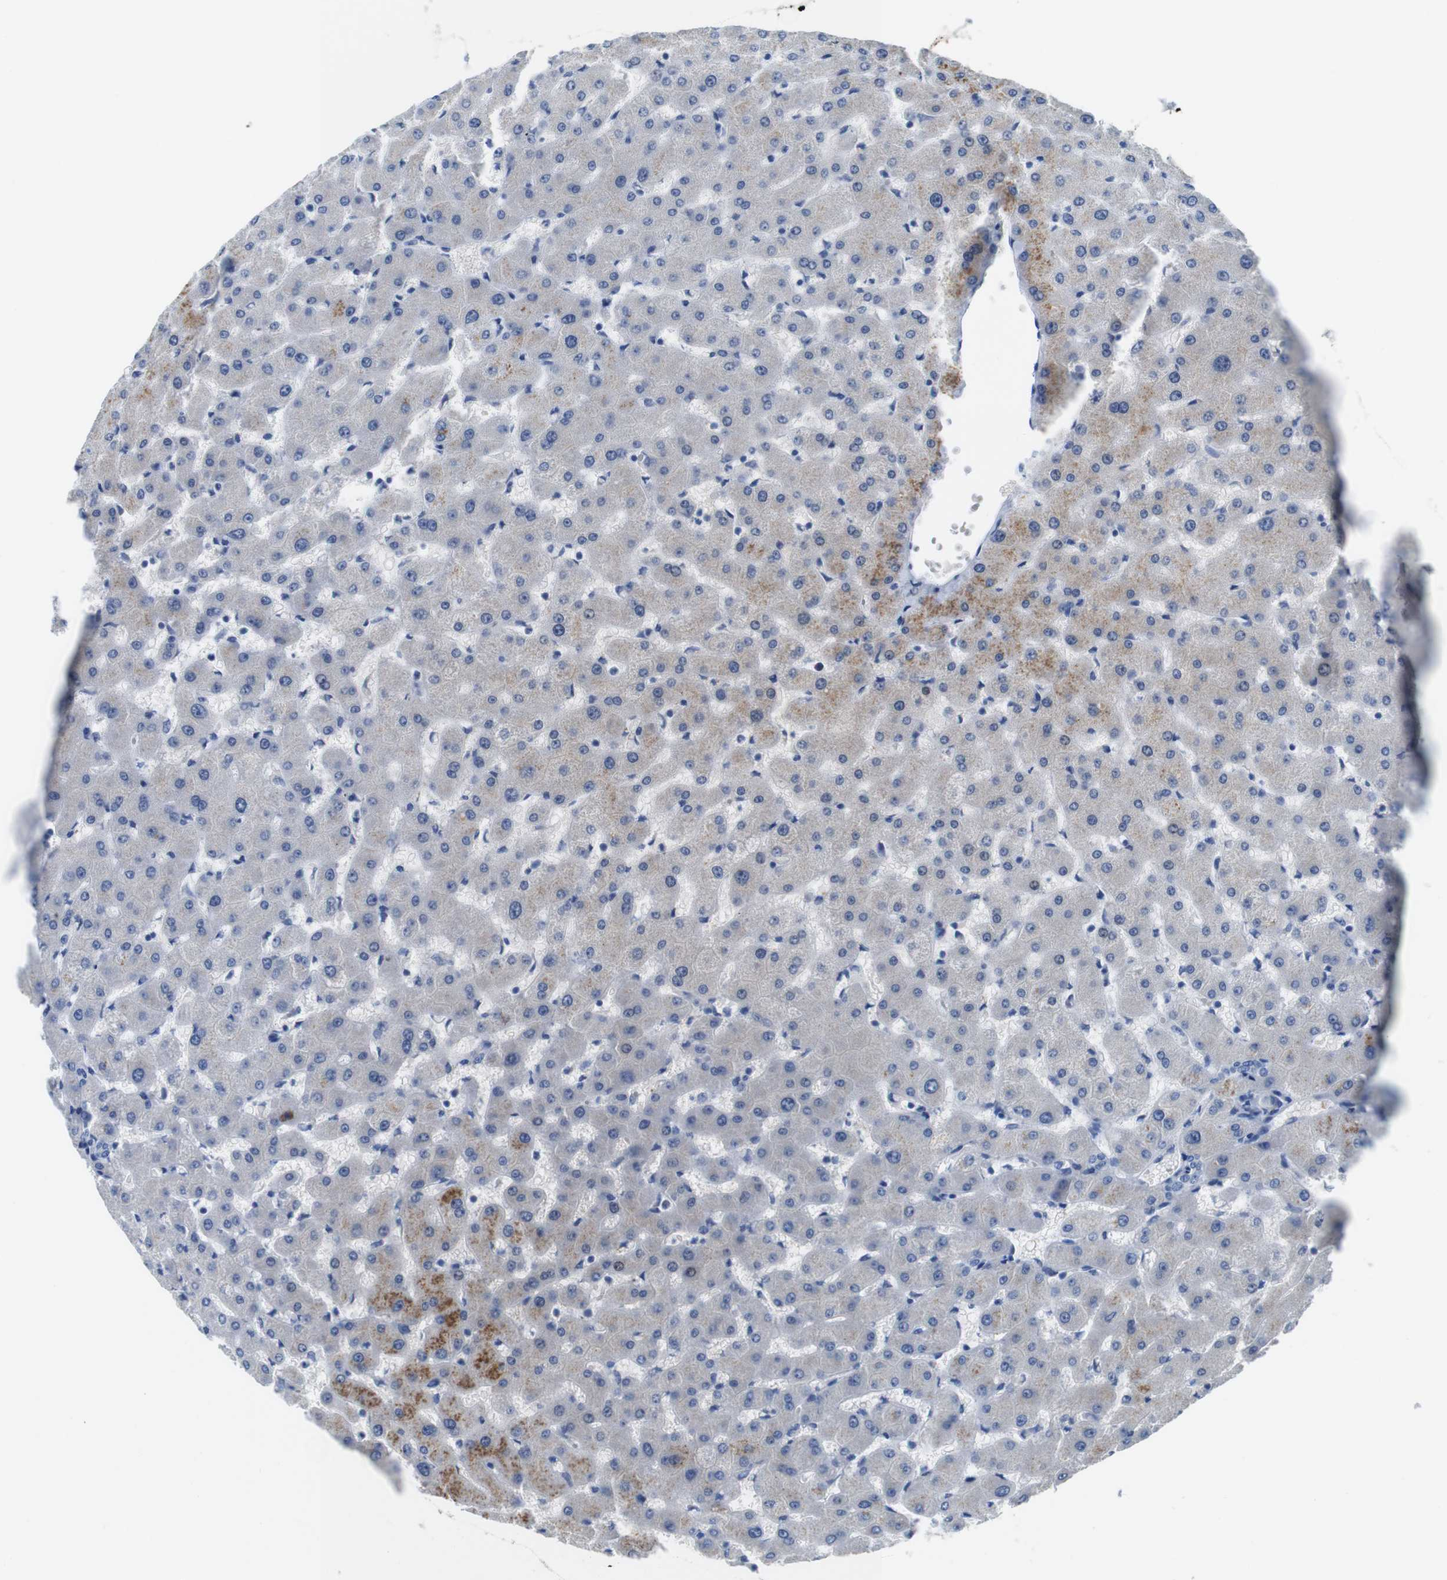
{"staining": {"intensity": "negative", "quantity": "none", "location": "none"}, "tissue": "liver", "cell_type": "Cholangiocytes", "image_type": "normal", "snomed": [{"axis": "morphology", "description": "Normal tissue, NOS"}, {"axis": "topography", "description": "Liver"}], "caption": "Immunohistochemistry (IHC) image of normal liver stained for a protein (brown), which displays no staining in cholangiocytes.", "gene": "SLC2A8", "patient": {"sex": "female", "age": 63}}